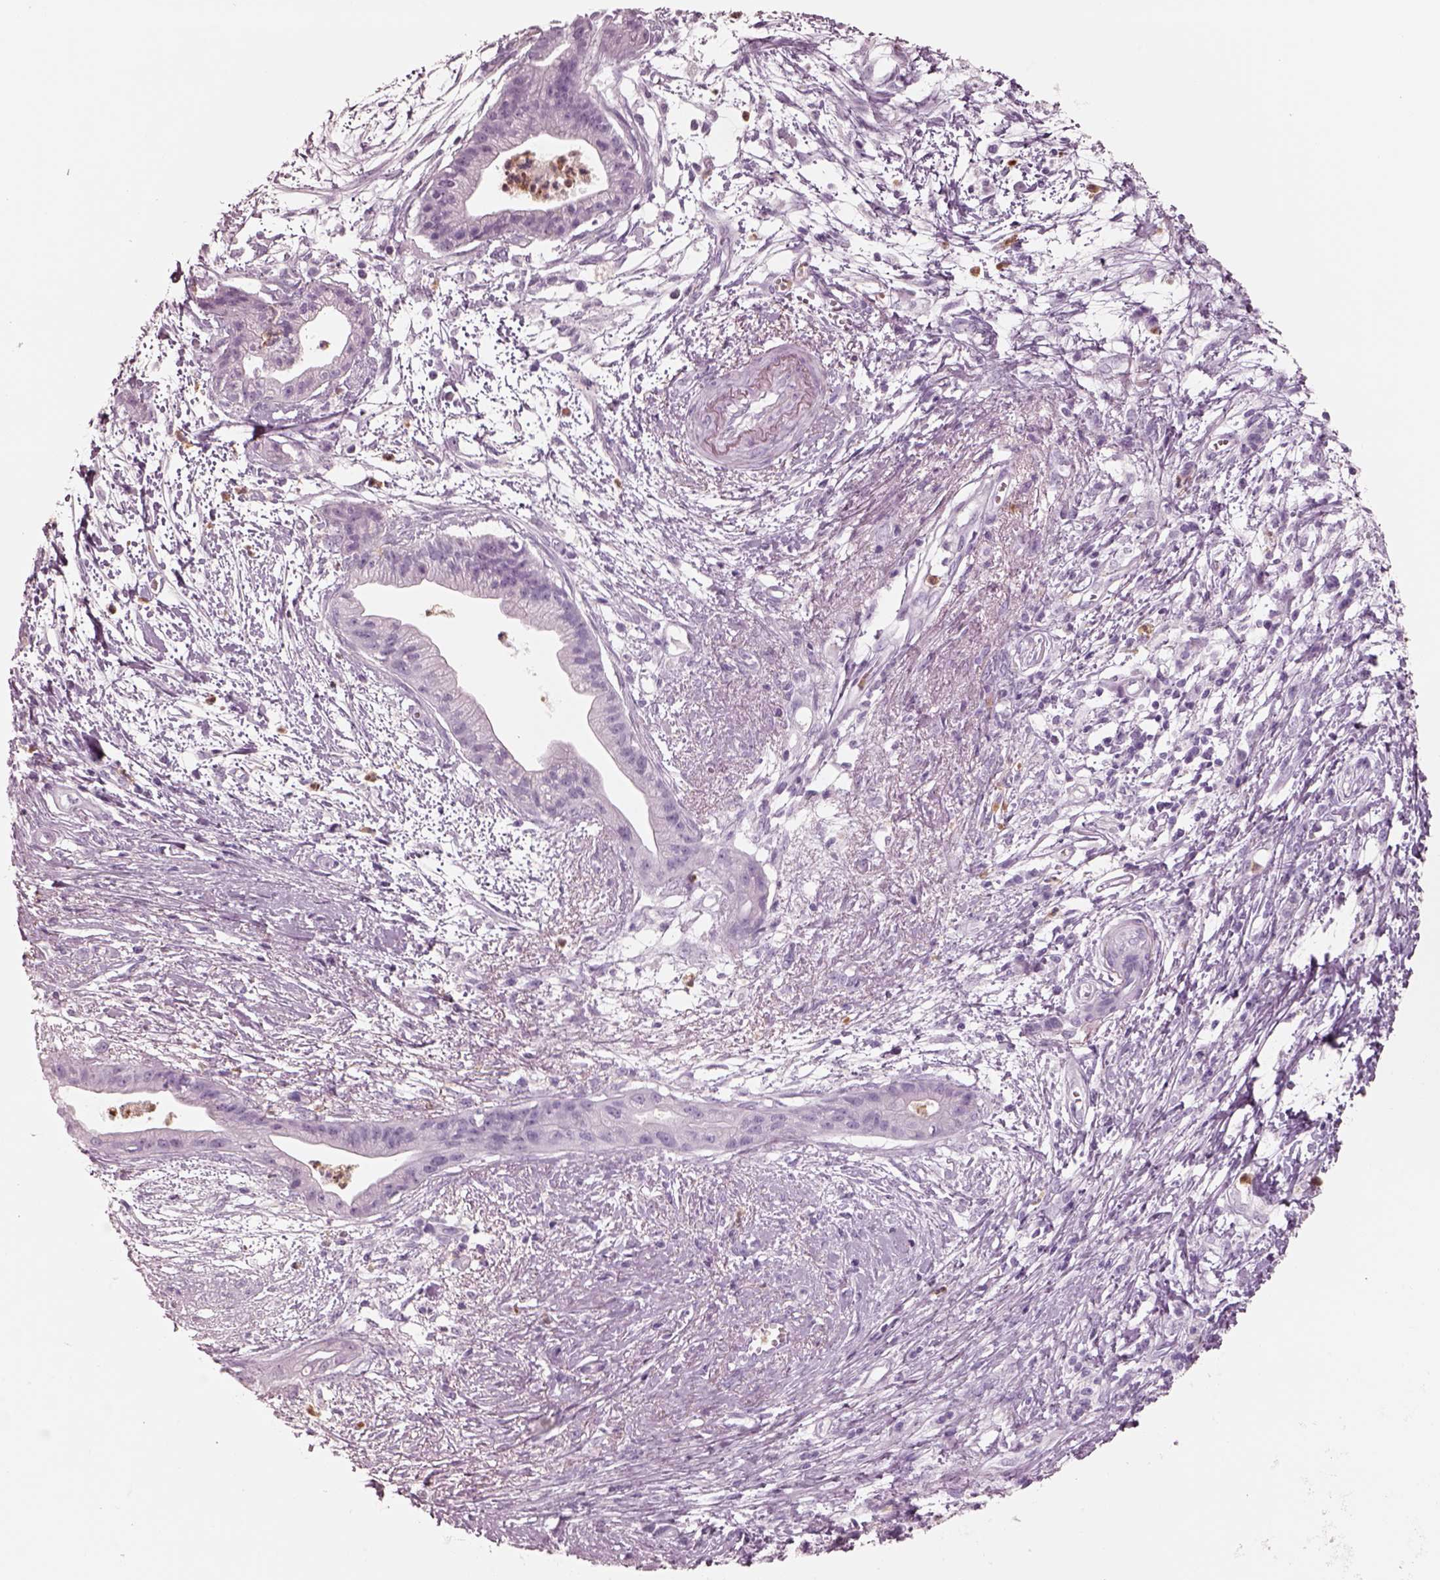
{"staining": {"intensity": "negative", "quantity": "none", "location": "none"}, "tissue": "pancreatic cancer", "cell_type": "Tumor cells", "image_type": "cancer", "snomed": [{"axis": "morphology", "description": "Normal tissue, NOS"}, {"axis": "morphology", "description": "Adenocarcinoma, NOS"}, {"axis": "topography", "description": "Lymph node"}, {"axis": "topography", "description": "Pancreas"}], "caption": "Adenocarcinoma (pancreatic) was stained to show a protein in brown. There is no significant staining in tumor cells.", "gene": "ELANE", "patient": {"sex": "female", "age": 58}}